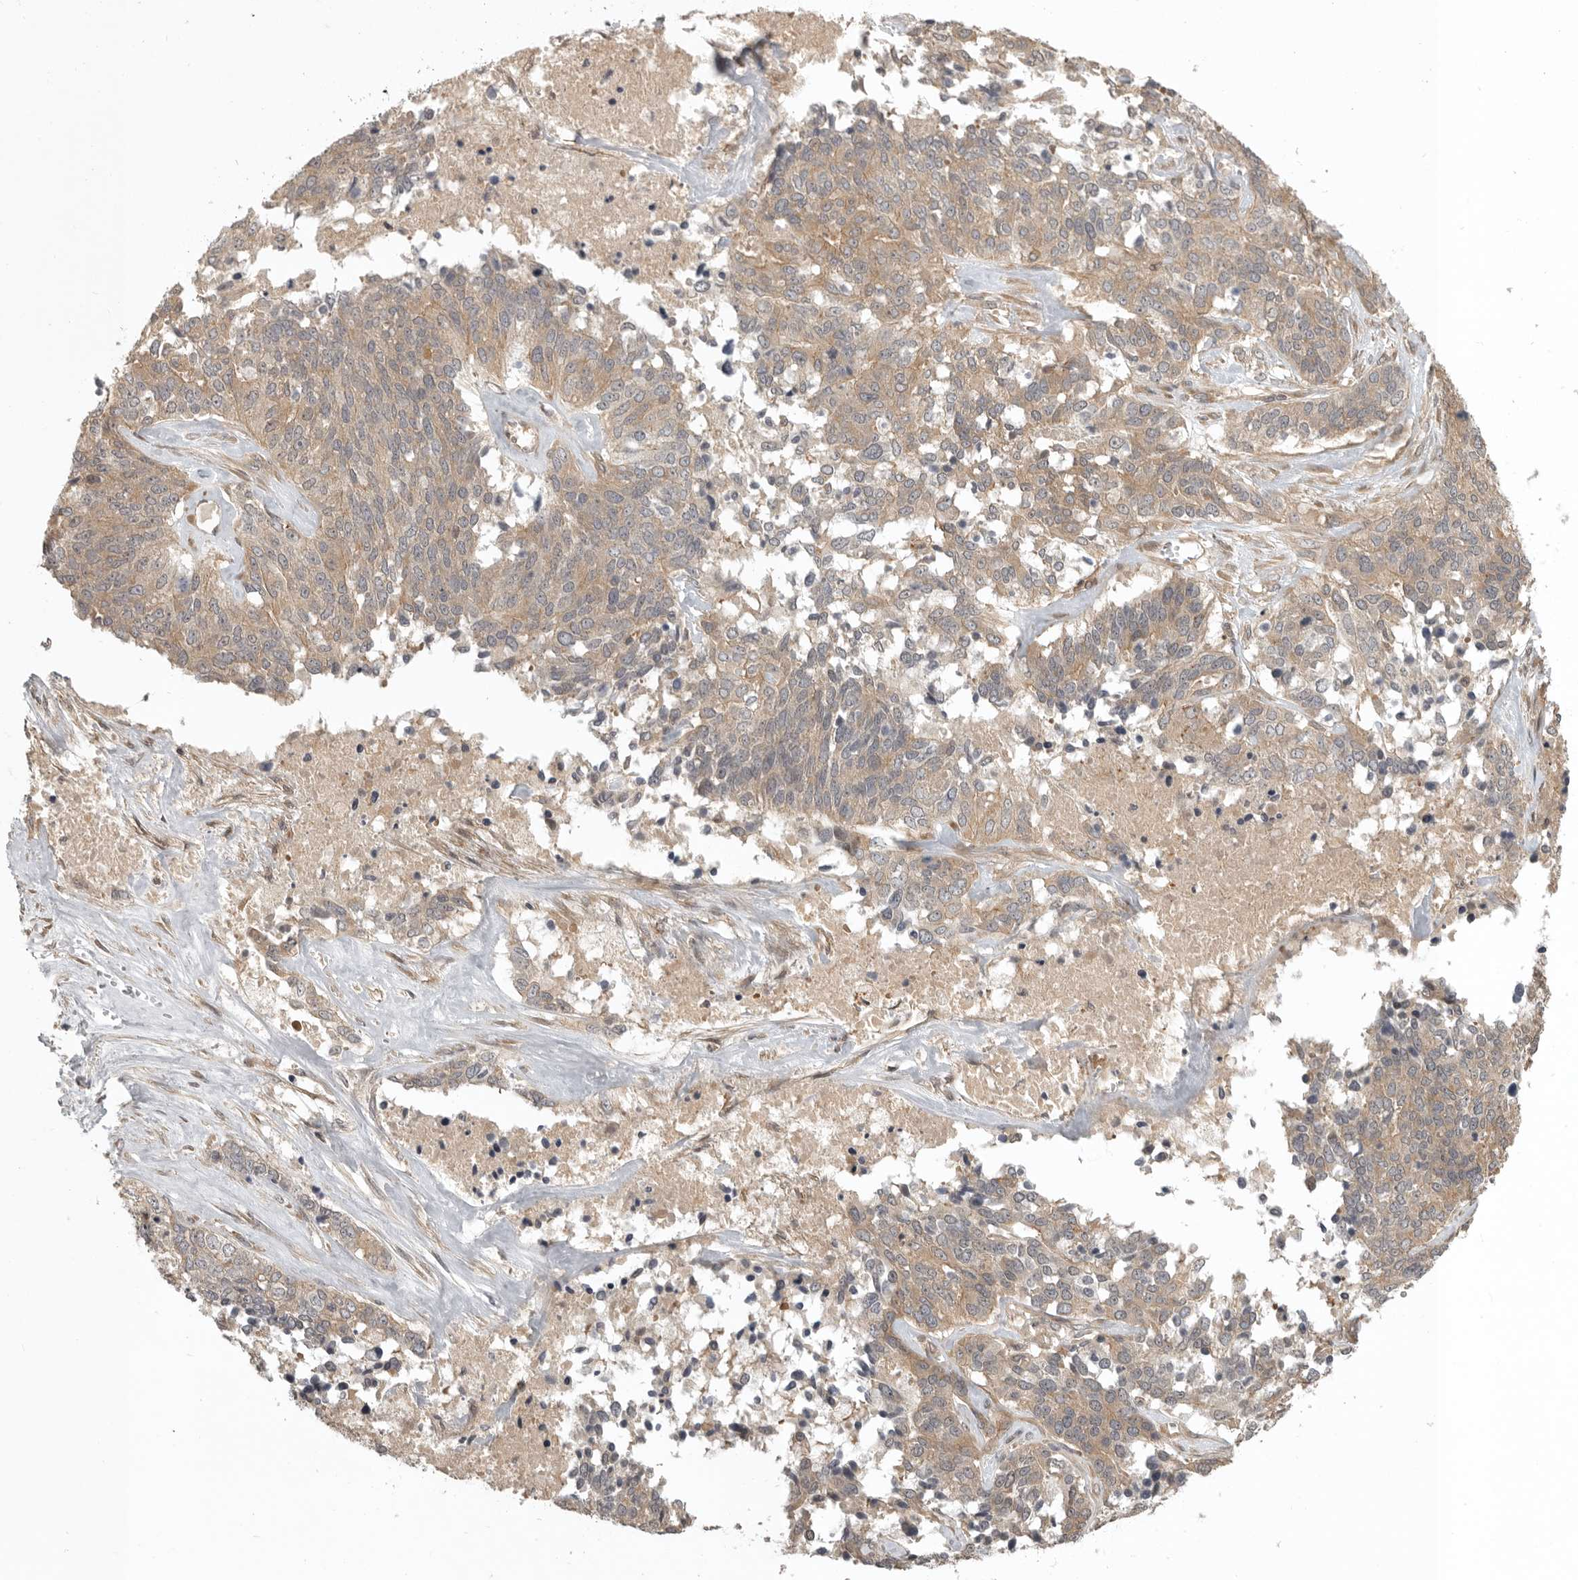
{"staining": {"intensity": "weak", "quantity": ">75%", "location": "cytoplasmic/membranous"}, "tissue": "ovarian cancer", "cell_type": "Tumor cells", "image_type": "cancer", "snomed": [{"axis": "morphology", "description": "Cystadenocarcinoma, serous, NOS"}, {"axis": "topography", "description": "Ovary"}], "caption": "Weak cytoplasmic/membranous expression is seen in about >75% of tumor cells in serous cystadenocarcinoma (ovarian).", "gene": "CUEDC1", "patient": {"sex": "female", "age": 44}}